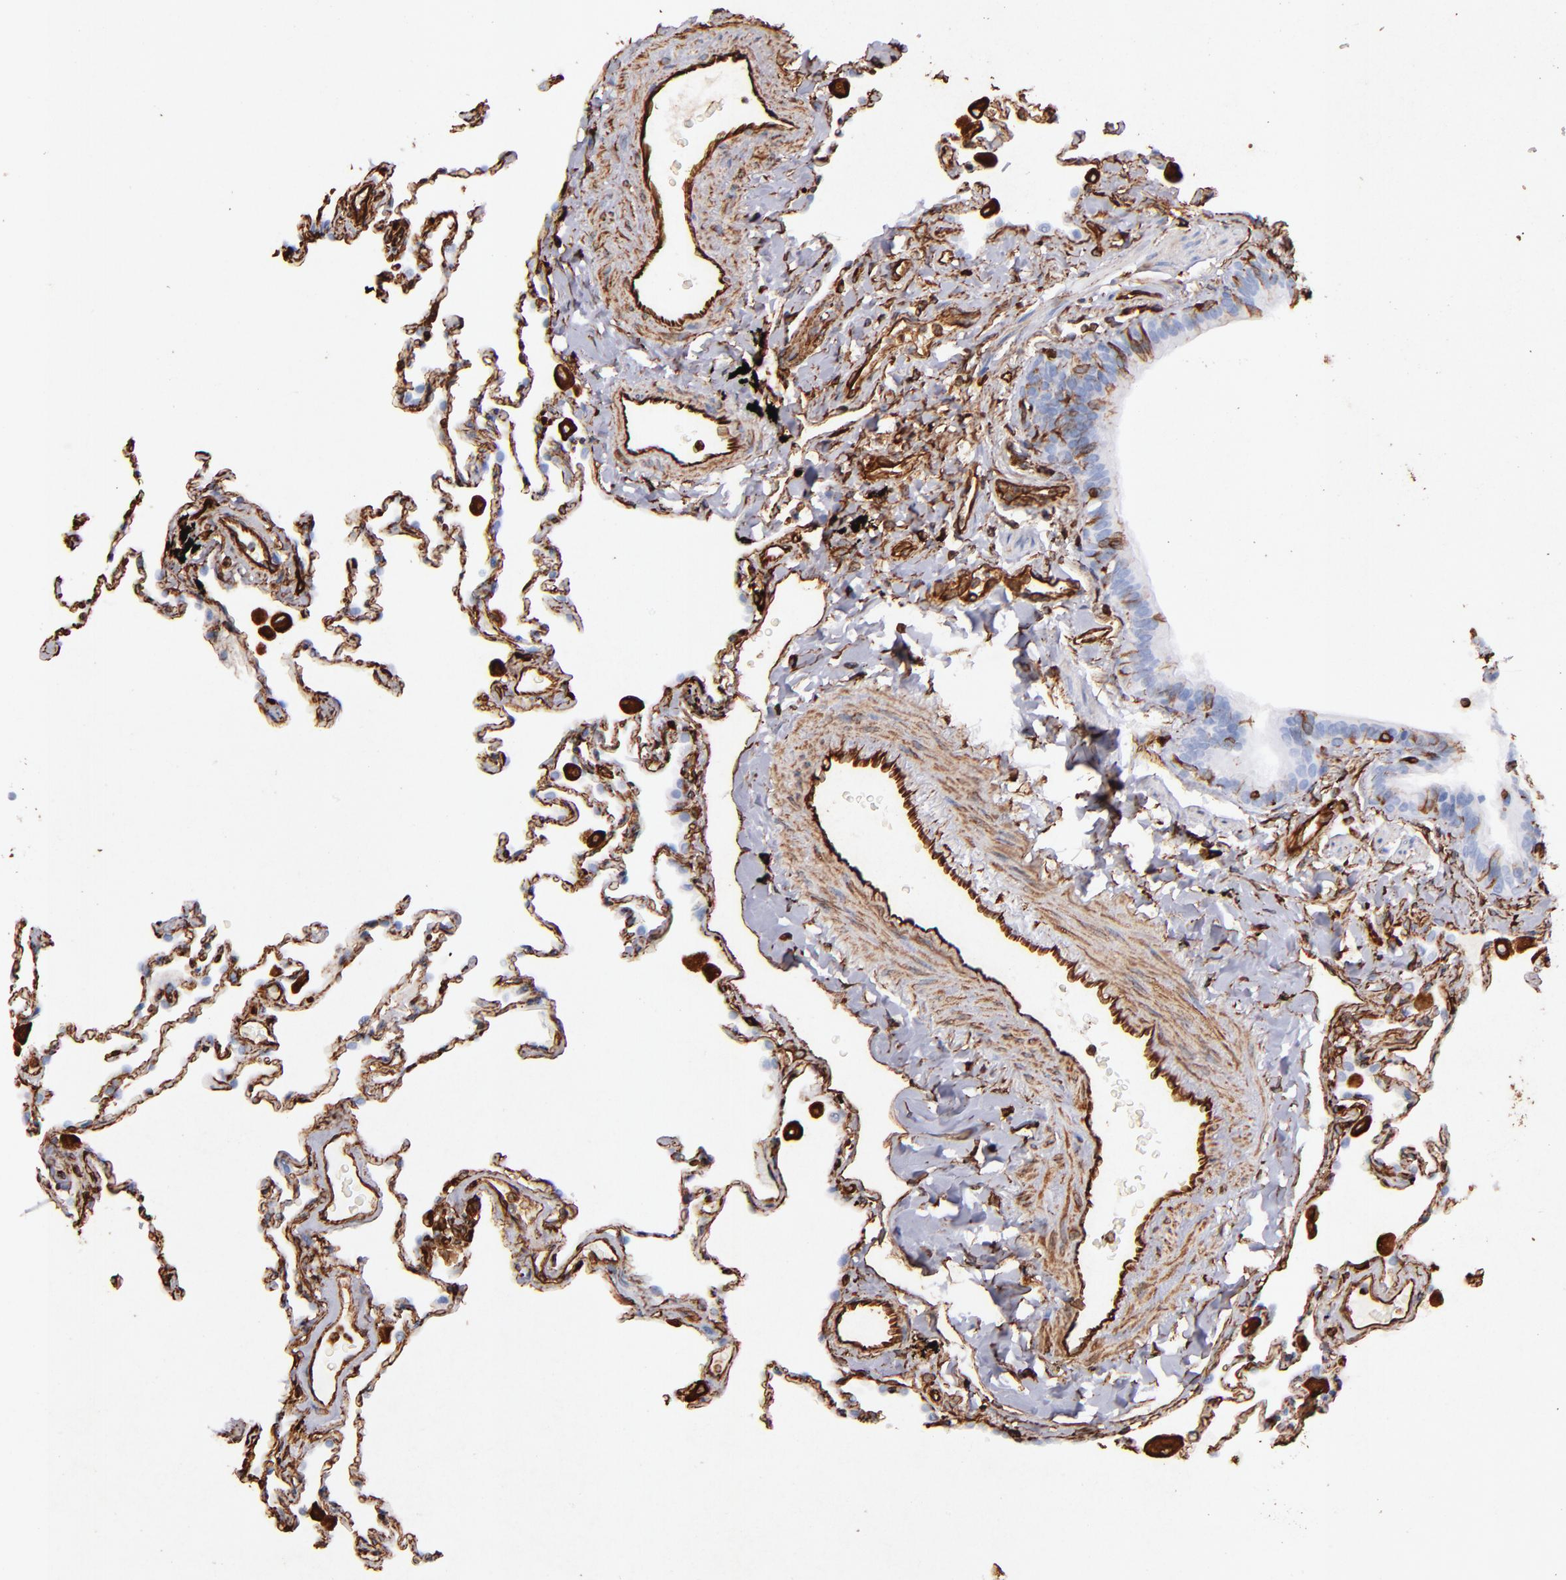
{"staining": {"intensity": "strong", "quantity": ">75%", "location": "cytoplasmic/membranous"}, "tissue": "lung", "cell_type": "Alveolar cells", "image_type": "normal", "snomed": [{"axis": "morphology", "description": "Normal tissue, NOS"}, {"axis": "topography", "description": "Lung"}], "caption": "The histopathology image shows immunohistochemical staining of unremarkable lung. There is strong cytoplasmic/membranous positivity is seen in about >75% of alveolar cells.", "gene": "VIM", "patient": {"sex": "male", "age": 59}}